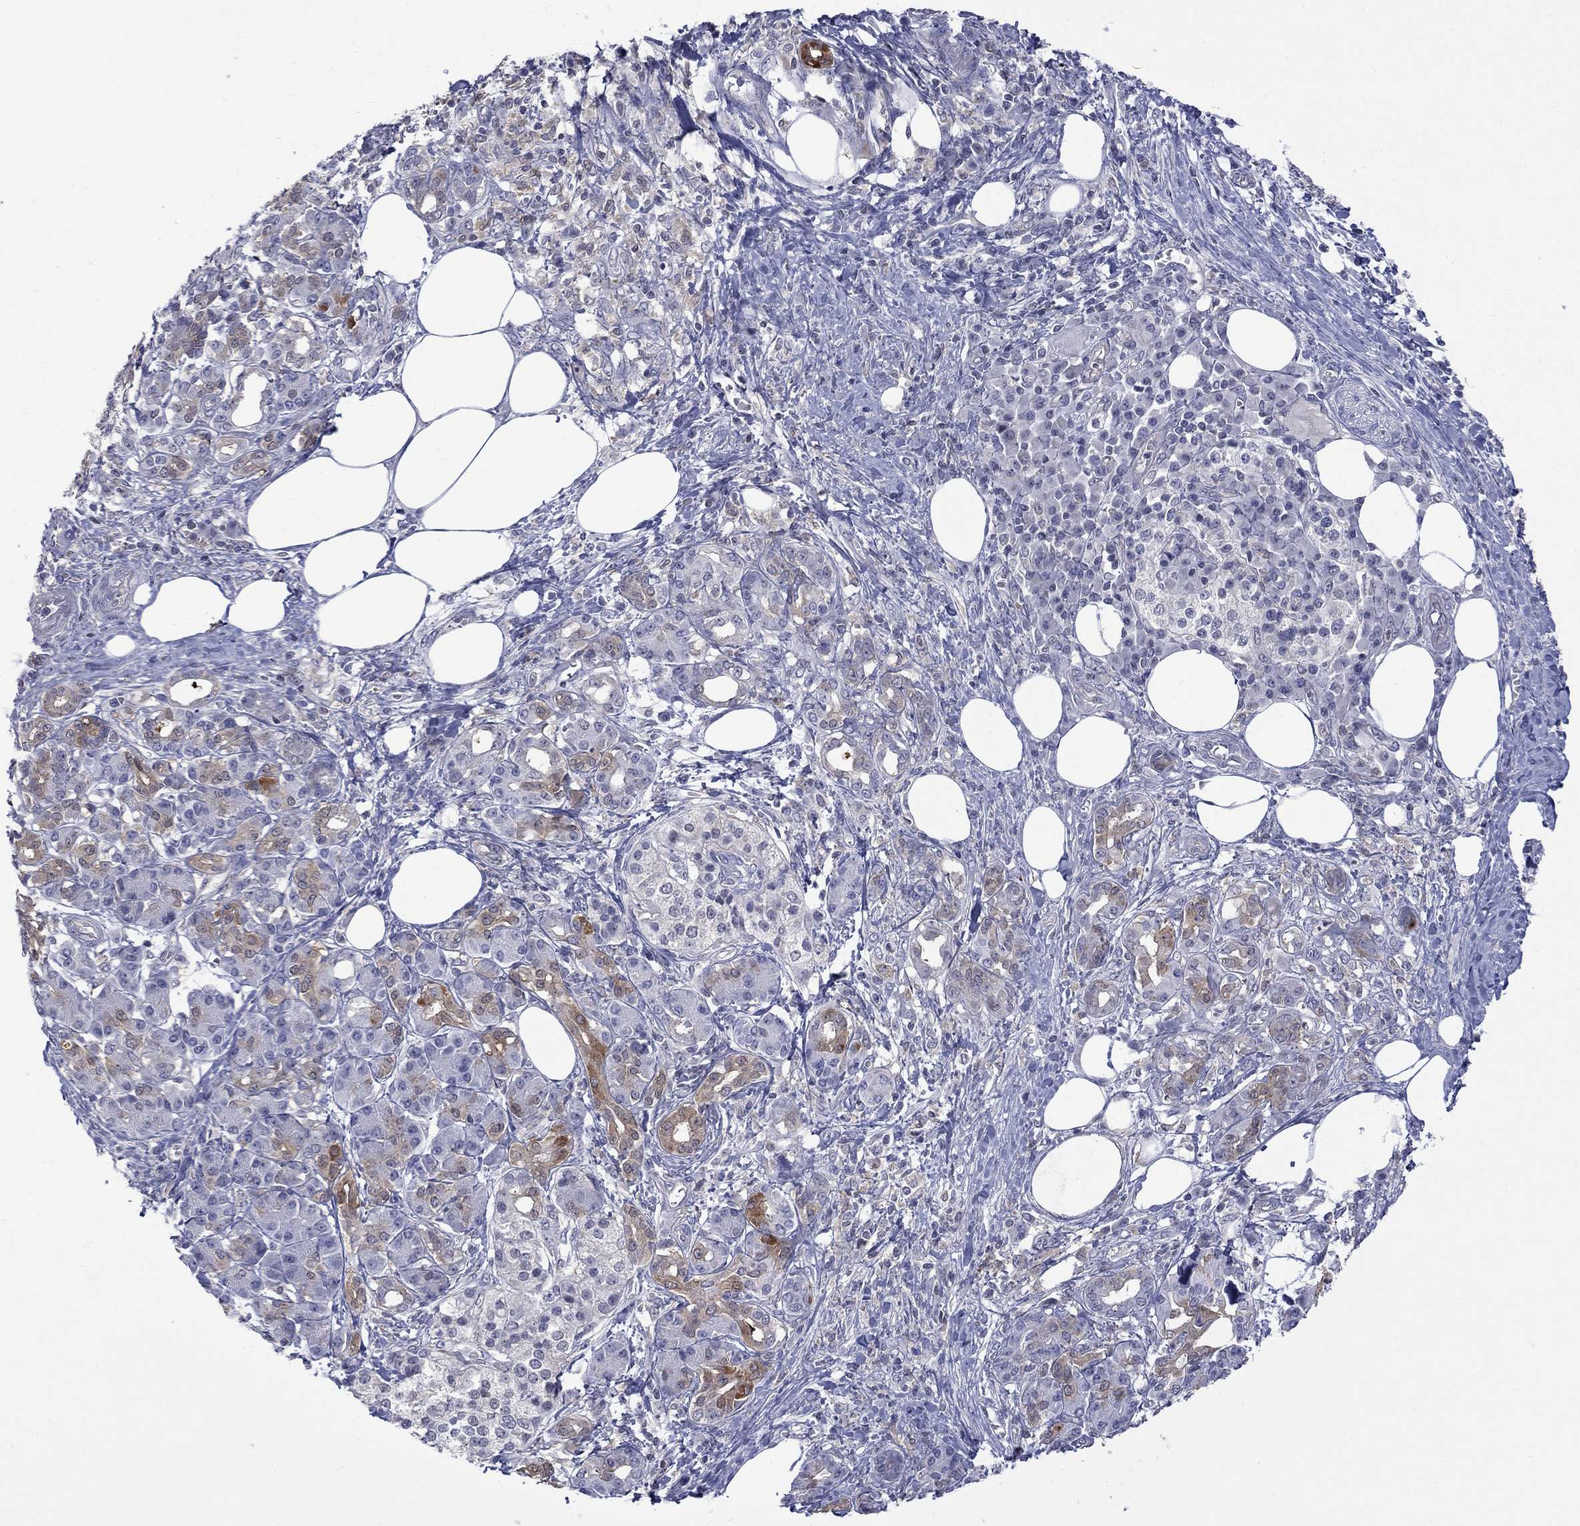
{"staining": {"intensity": "moderate", "quantity": "<25%", "location": "cytoplasmic/membranous"}, "tissue": "pancreatic cancer", "cell_type": "Tumor cells", "image_type": "cancer", "snomed": [{"axis": "morphology", "description": "Adenocarcinoma, NOS"}, {"axis": "topography", "description": "Pancreas"}], "caption": "Immunohistochemical staining of pancreatic adenocarcinoma shows low levels of moderate cytoplasmic/membranous expression in about <25% of tumor cells.", "gene": "HKDC1", "patient": {"sex": "female", "age": 73}}